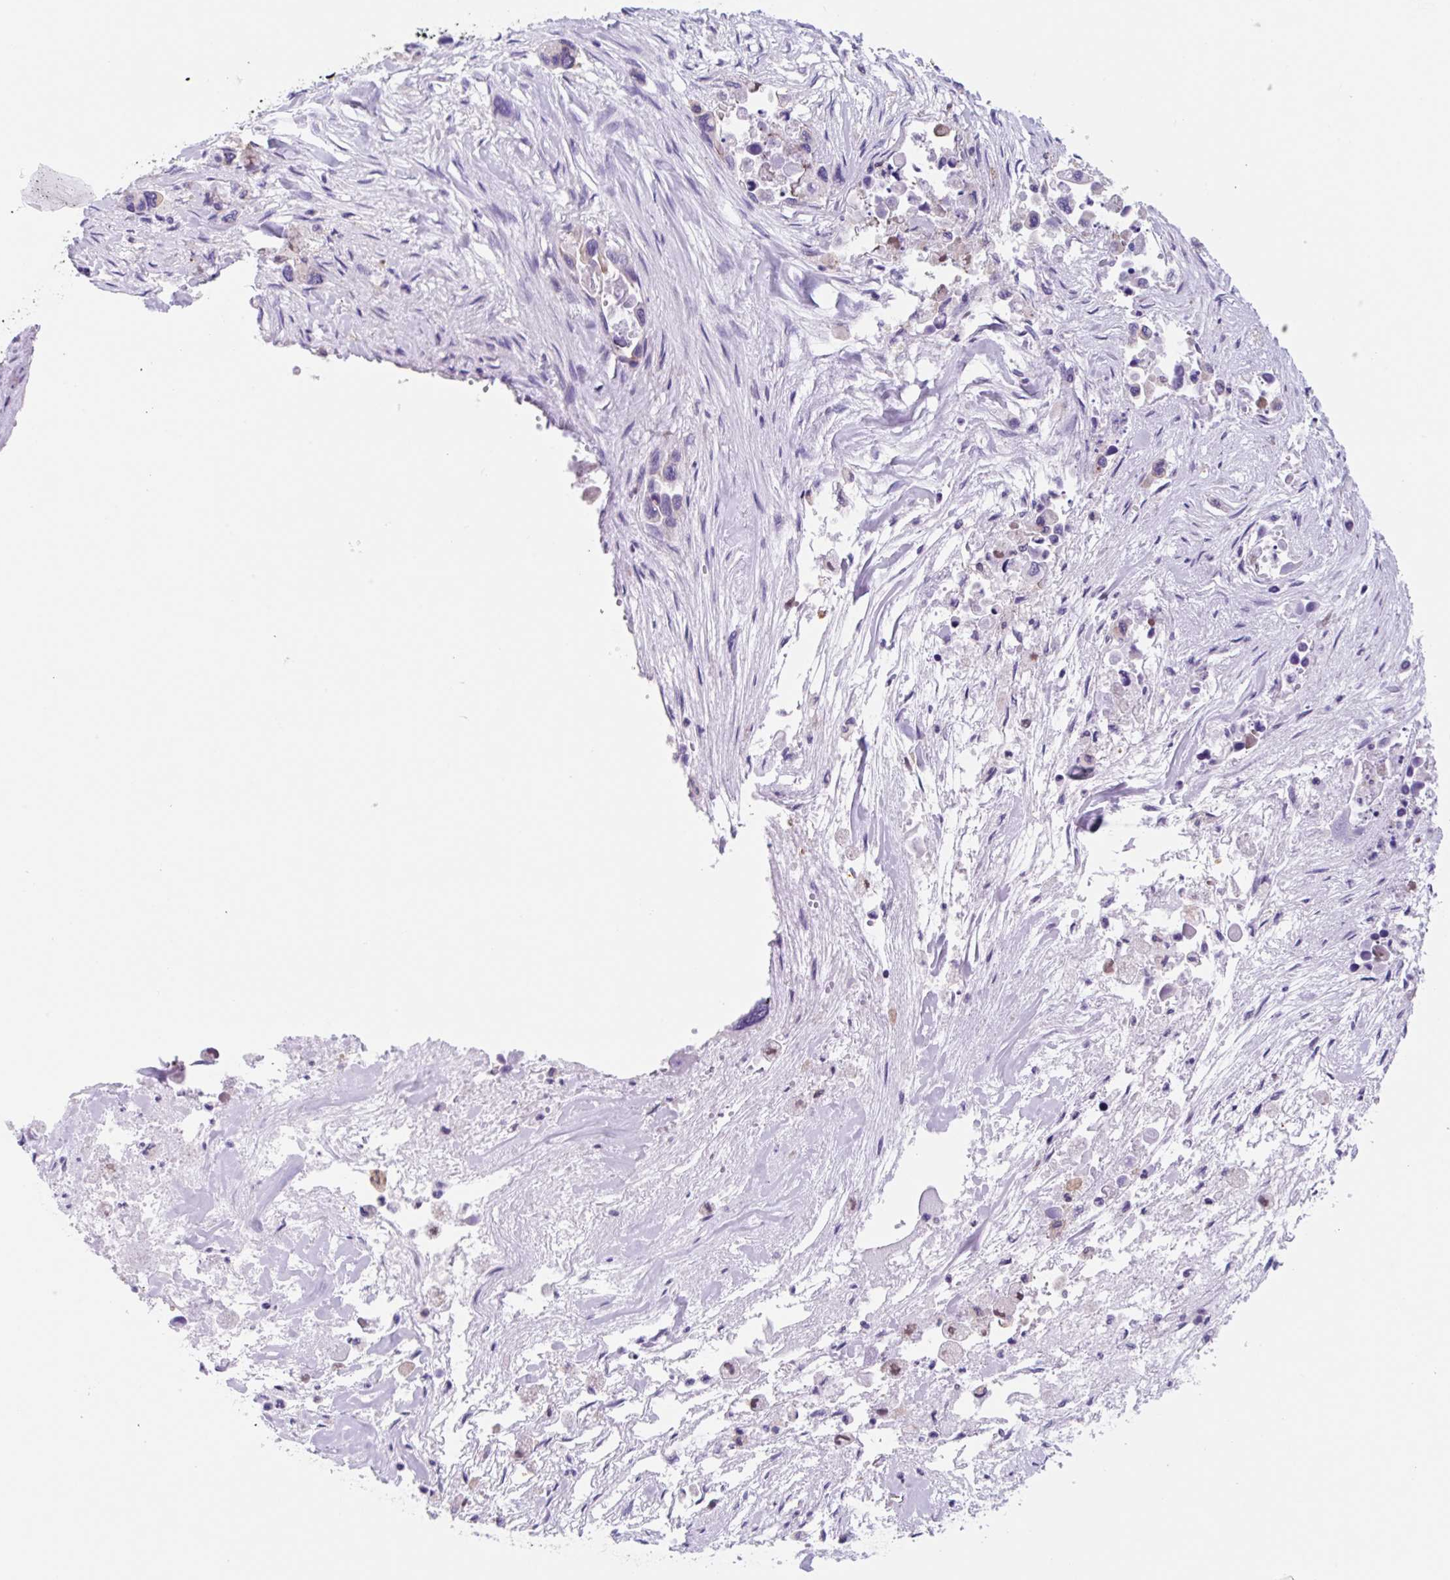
{"staining": {"intensity": "negative", "quantity": "none", "location": "none"}, "tissue": "pancreatic cancer", "cell_type": "Tumor cells", "image_type": "cancer", "snomed": [{"axis": "morphology", "description": "Adenocarcinoma, NOS"}, {"axis": "topography", "description": "Pancreas"}], "caption": "This is an immunohistochemistry (IHC) photomicrograph of pancreatic cancer (adenocarcinoma). There is no positivity in tumor cells.", "gene": "TBPL2", "patient": {"sex": "male", "age": 92}}